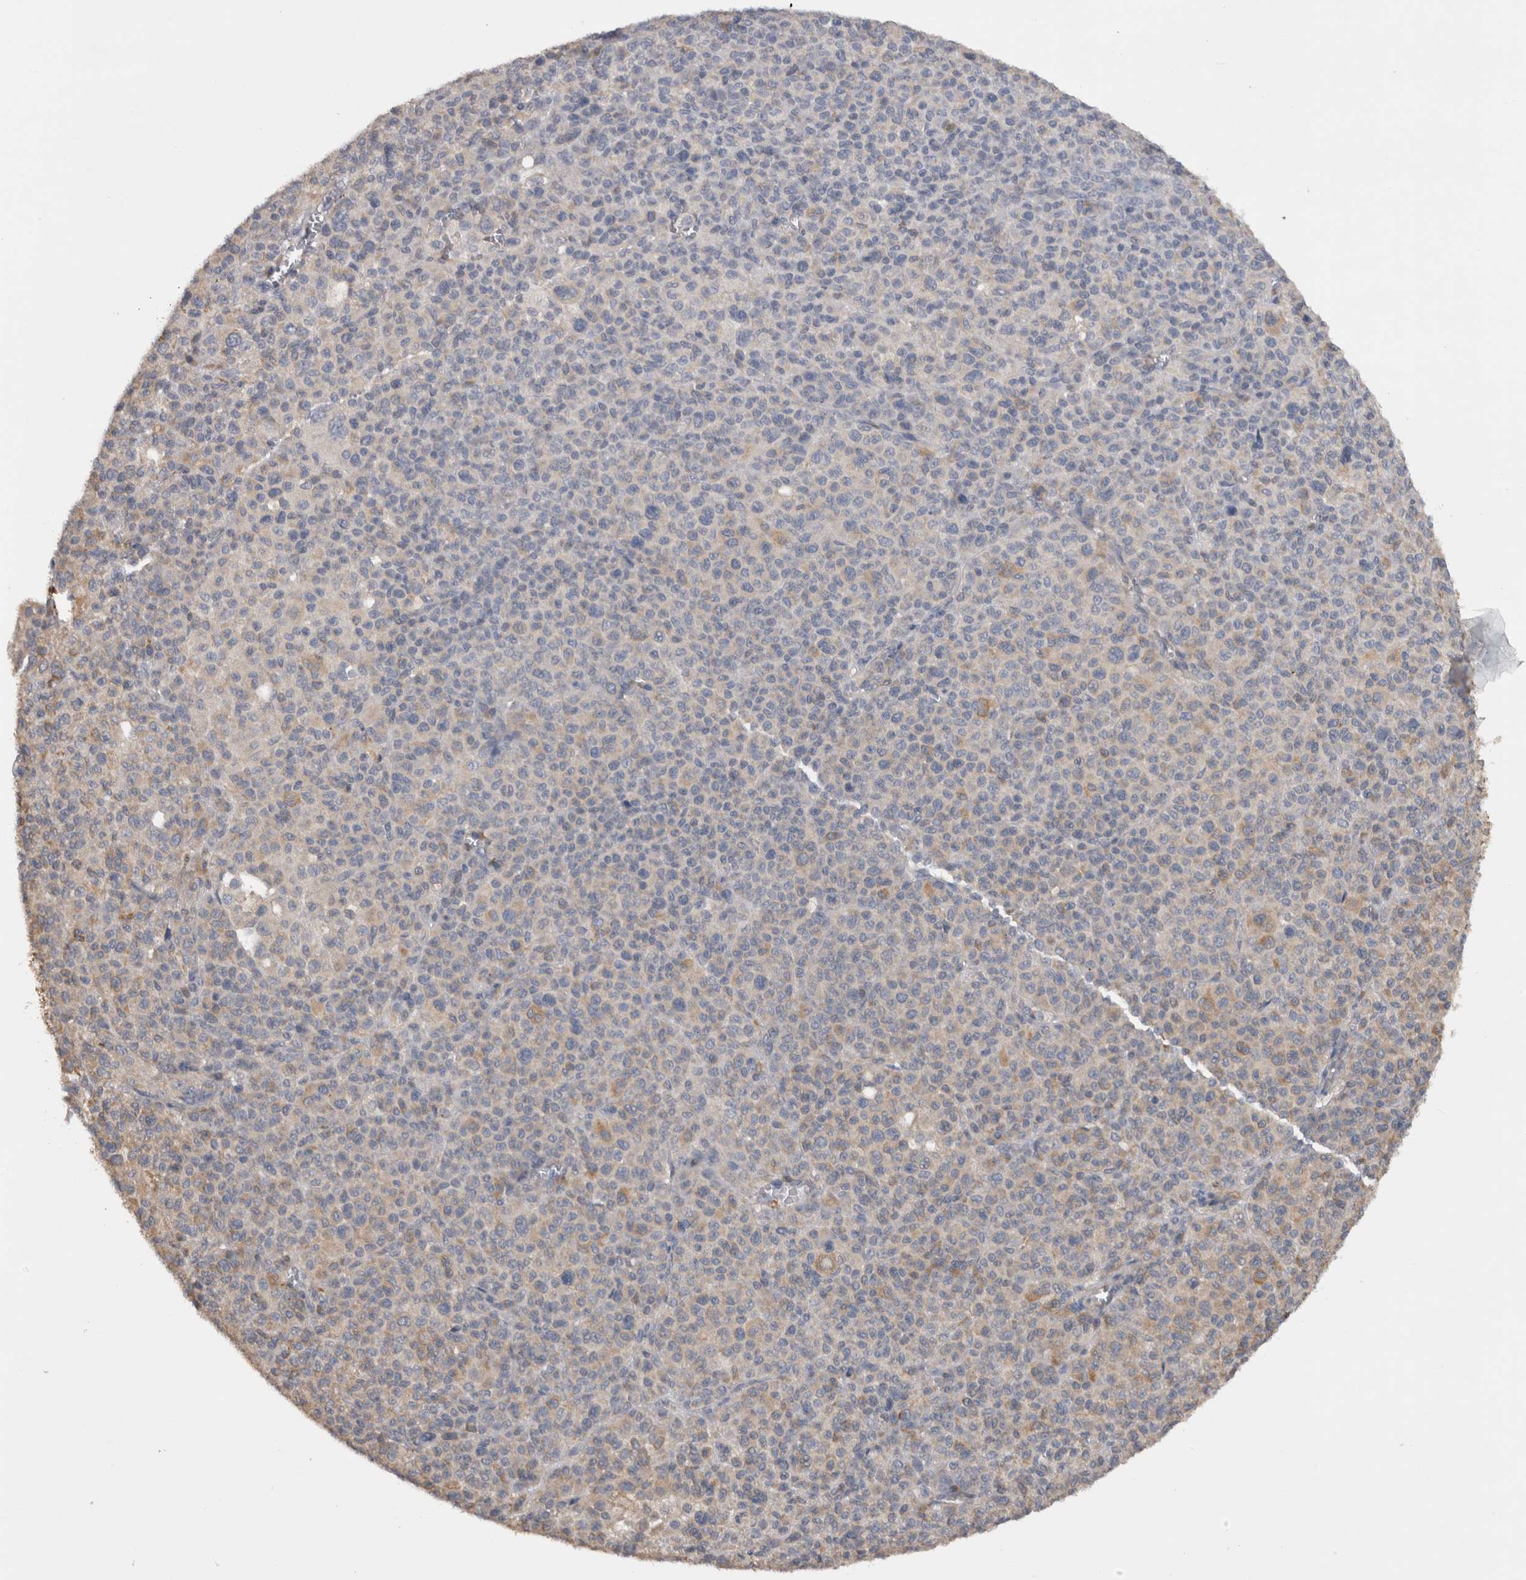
{"staining": {"intensity": "negative", "quantity": "none", "location": "none"}, "tissue": "melanoma", "cell_type": "Tumor cells", "image_type": "cancer", "snomed": [{"axis": "morphology", "description": "Malignant melanoma, Metastatic site"}, {"axis": "topography", "description": "Skin"}], "caption": "This image is of malignant melanoma (metastatic site) stained with IHC to label a protein in brown with the nuclei are counter-stained blue. There is no staining in tumor cells.", "gene": "TMED7", "patient": {"sex": "female", "age": 74}}